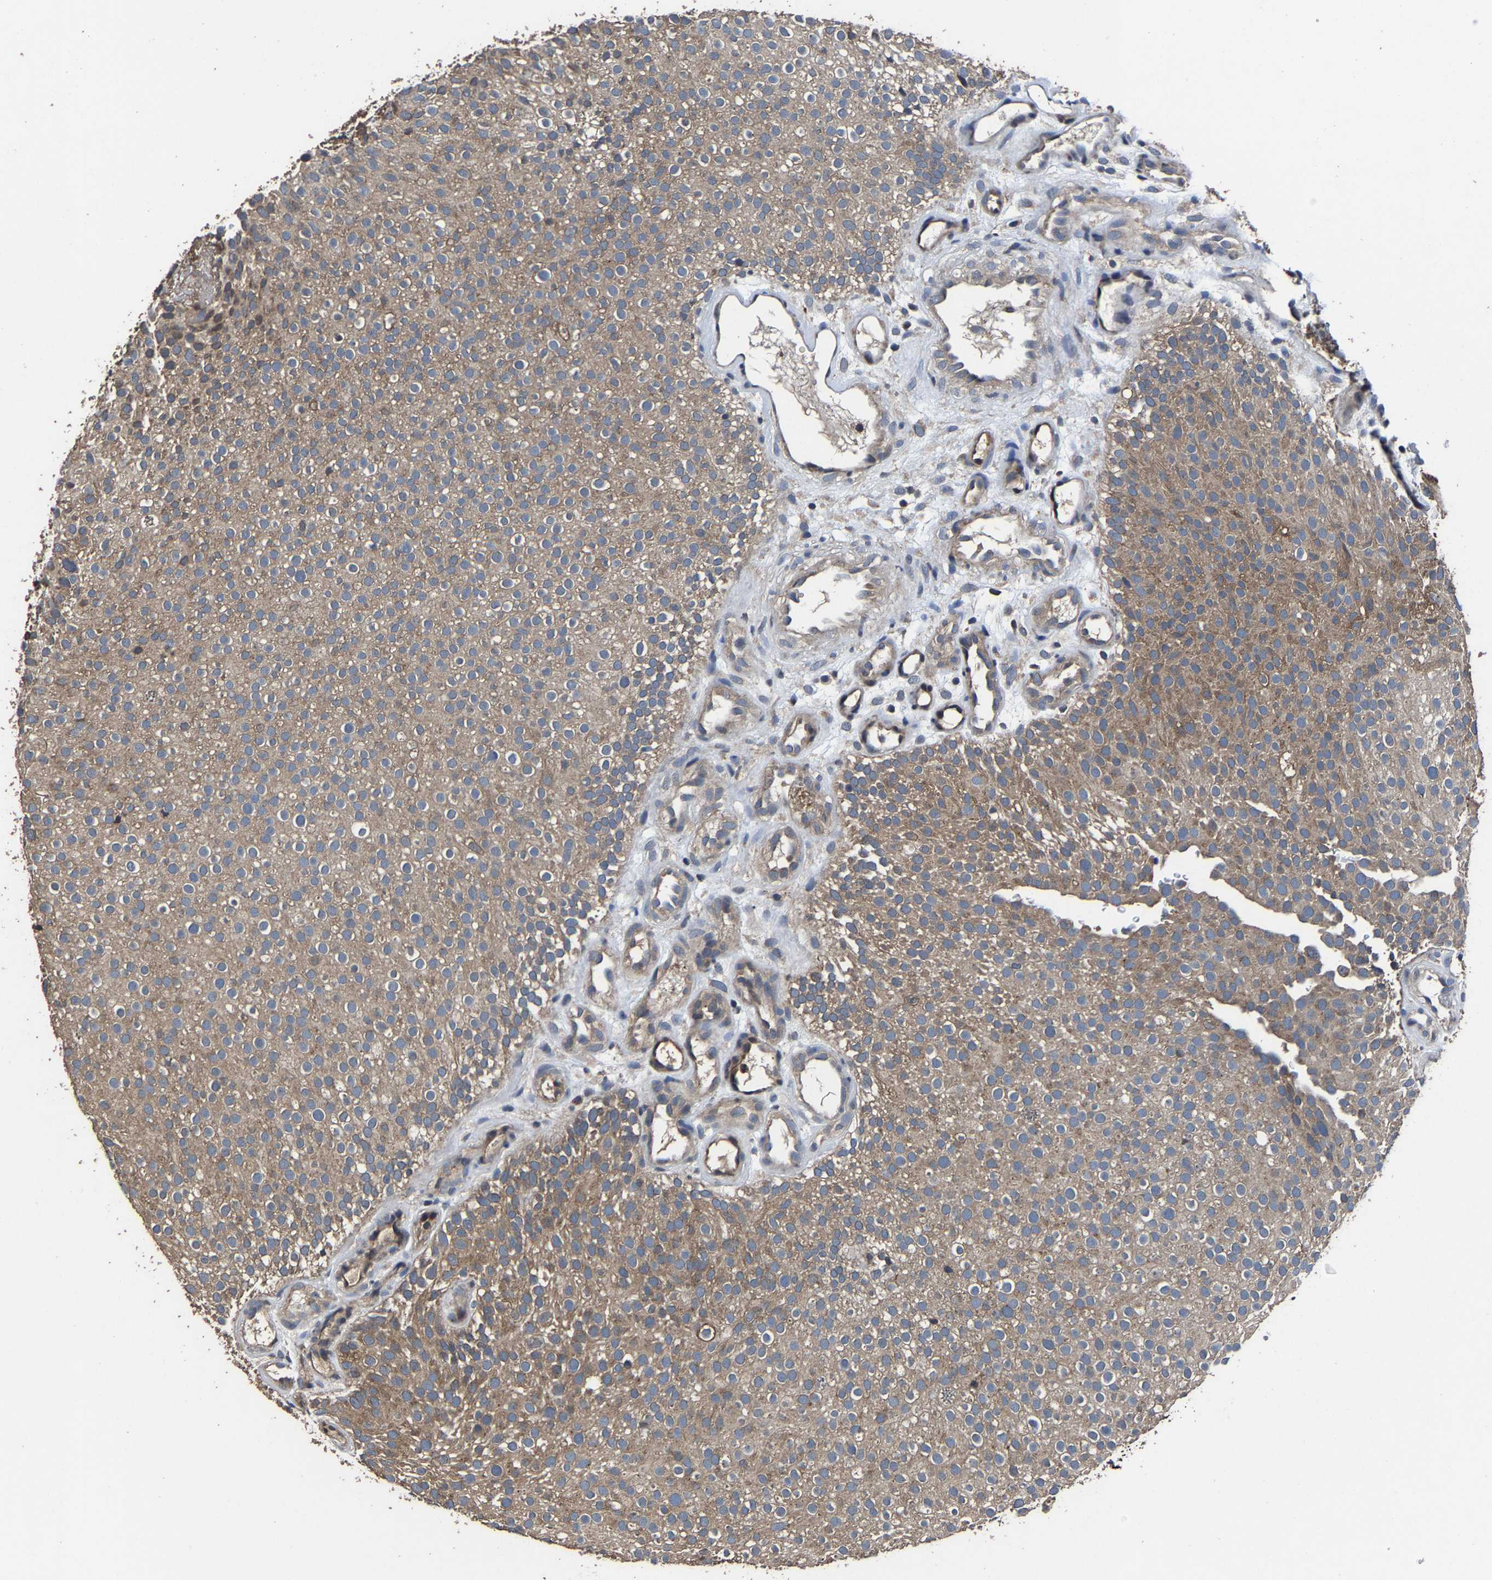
{"staining": {"intensity": "moderate", "quantity": ">75%", "location": "cytoplasmic/membranous"}, "tissue": "urothelial cancer", "cell_type": "Tumor cells", "image_type": "cancer", "snomed": [{"axis": "morphology", "description": "Urothelial carcinoma, Low grade"}, {"axis": "topography", "description": "Urinary bladder"}], "caption": "A micrograph showing moderate cytoplasmic/membranous positivity in approximately >75% of tumor cells in urothelial carcinoma (low-grade), as visualized by brown immunohistochemical staining.", "gene": "EBAG9", "patient": {"sex": "male", "age": 78}}